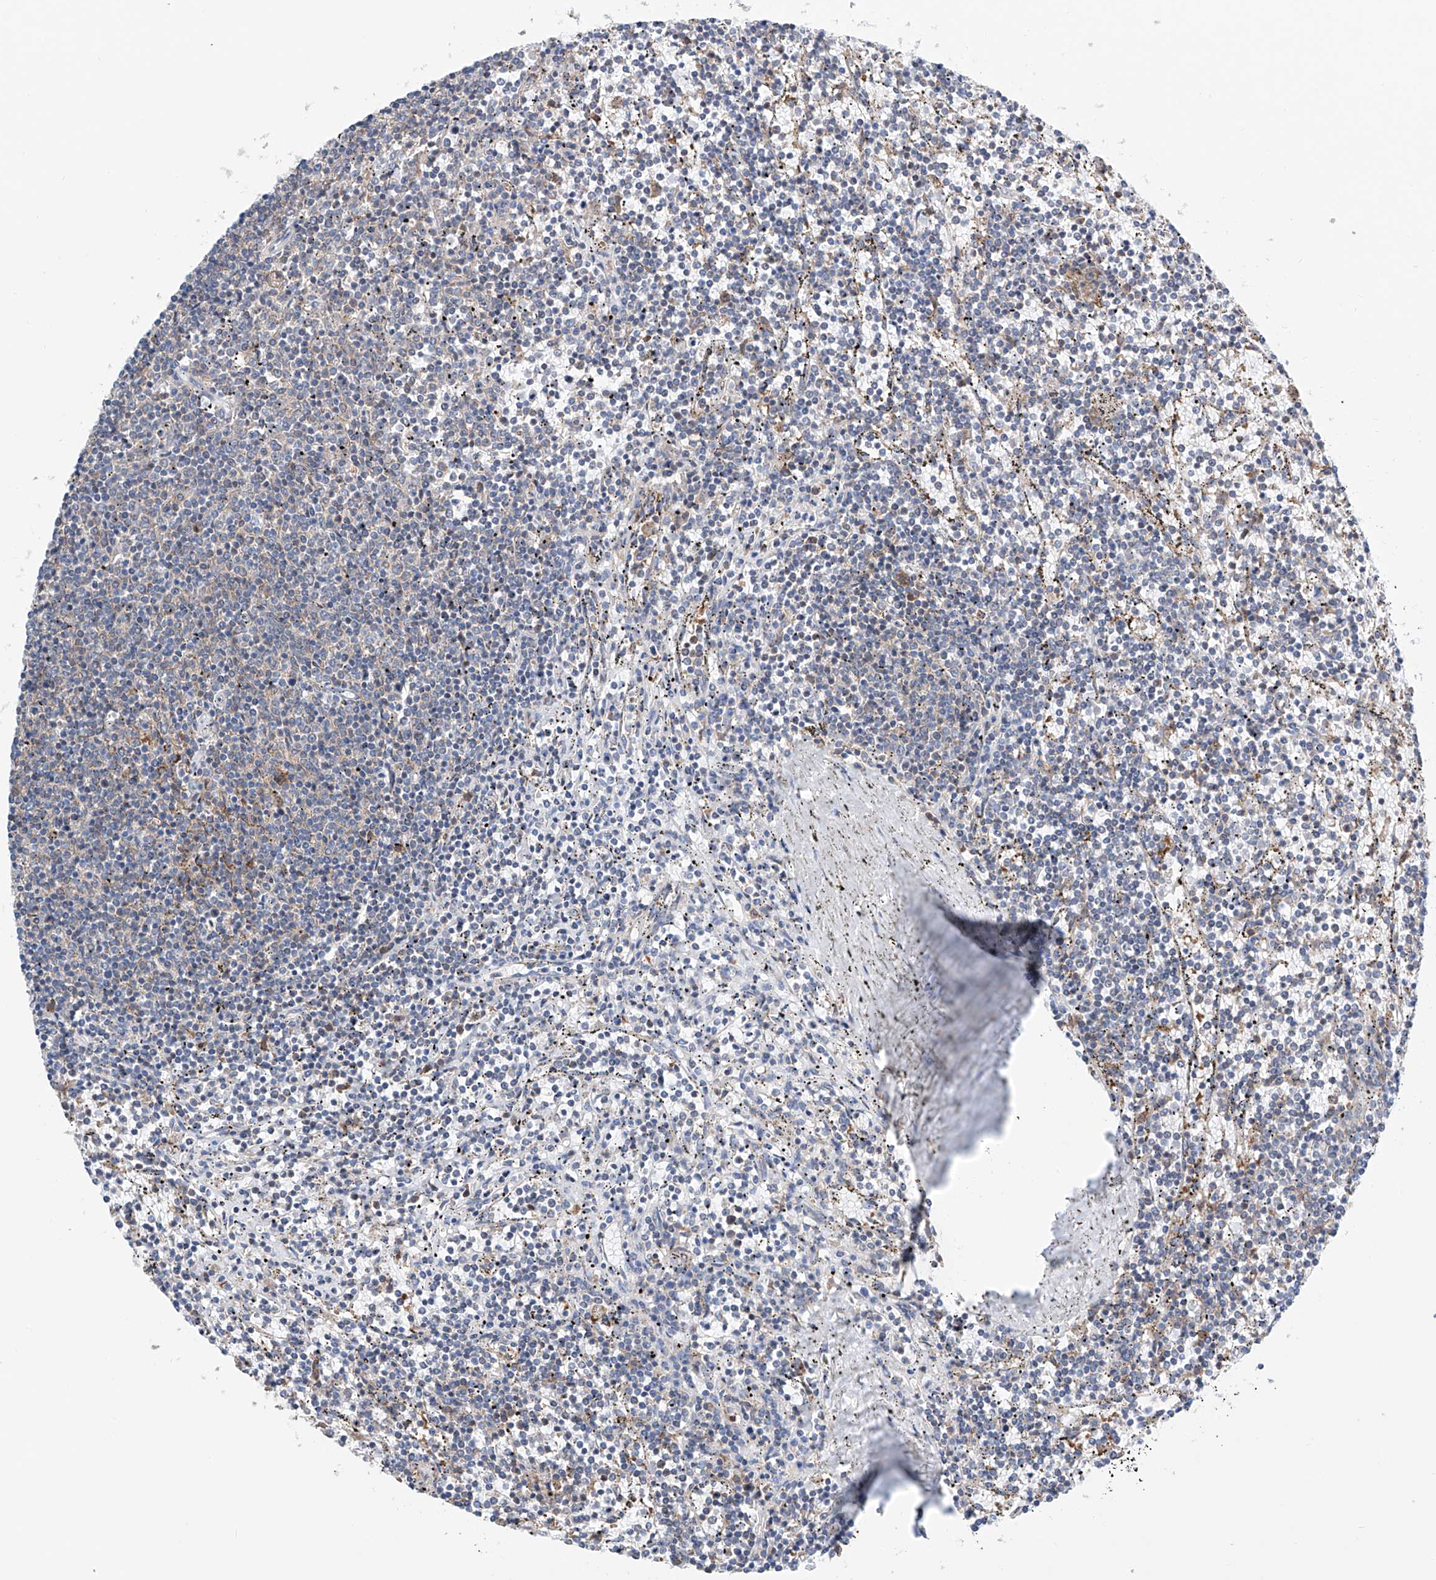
{"staining": {"intensity": "negative", "quantity": "none", "location": "none"}, "tissue": "lymphoma", "cell_type": "Tumor cells", "image_type": "cancer", "snomed": [{"axis": "morphology", "description": "Malignant lymphoma, non-Hodgkin's type, Low grade"}, {"axis": "topography", "description": "Spleen"}], "caption": "A histopathology image of lymphoma stained for a protein reveals no brown staining in tumor cells.", "gene": "MAD2L1", "patient": {"sex": "female", "age": 50}}